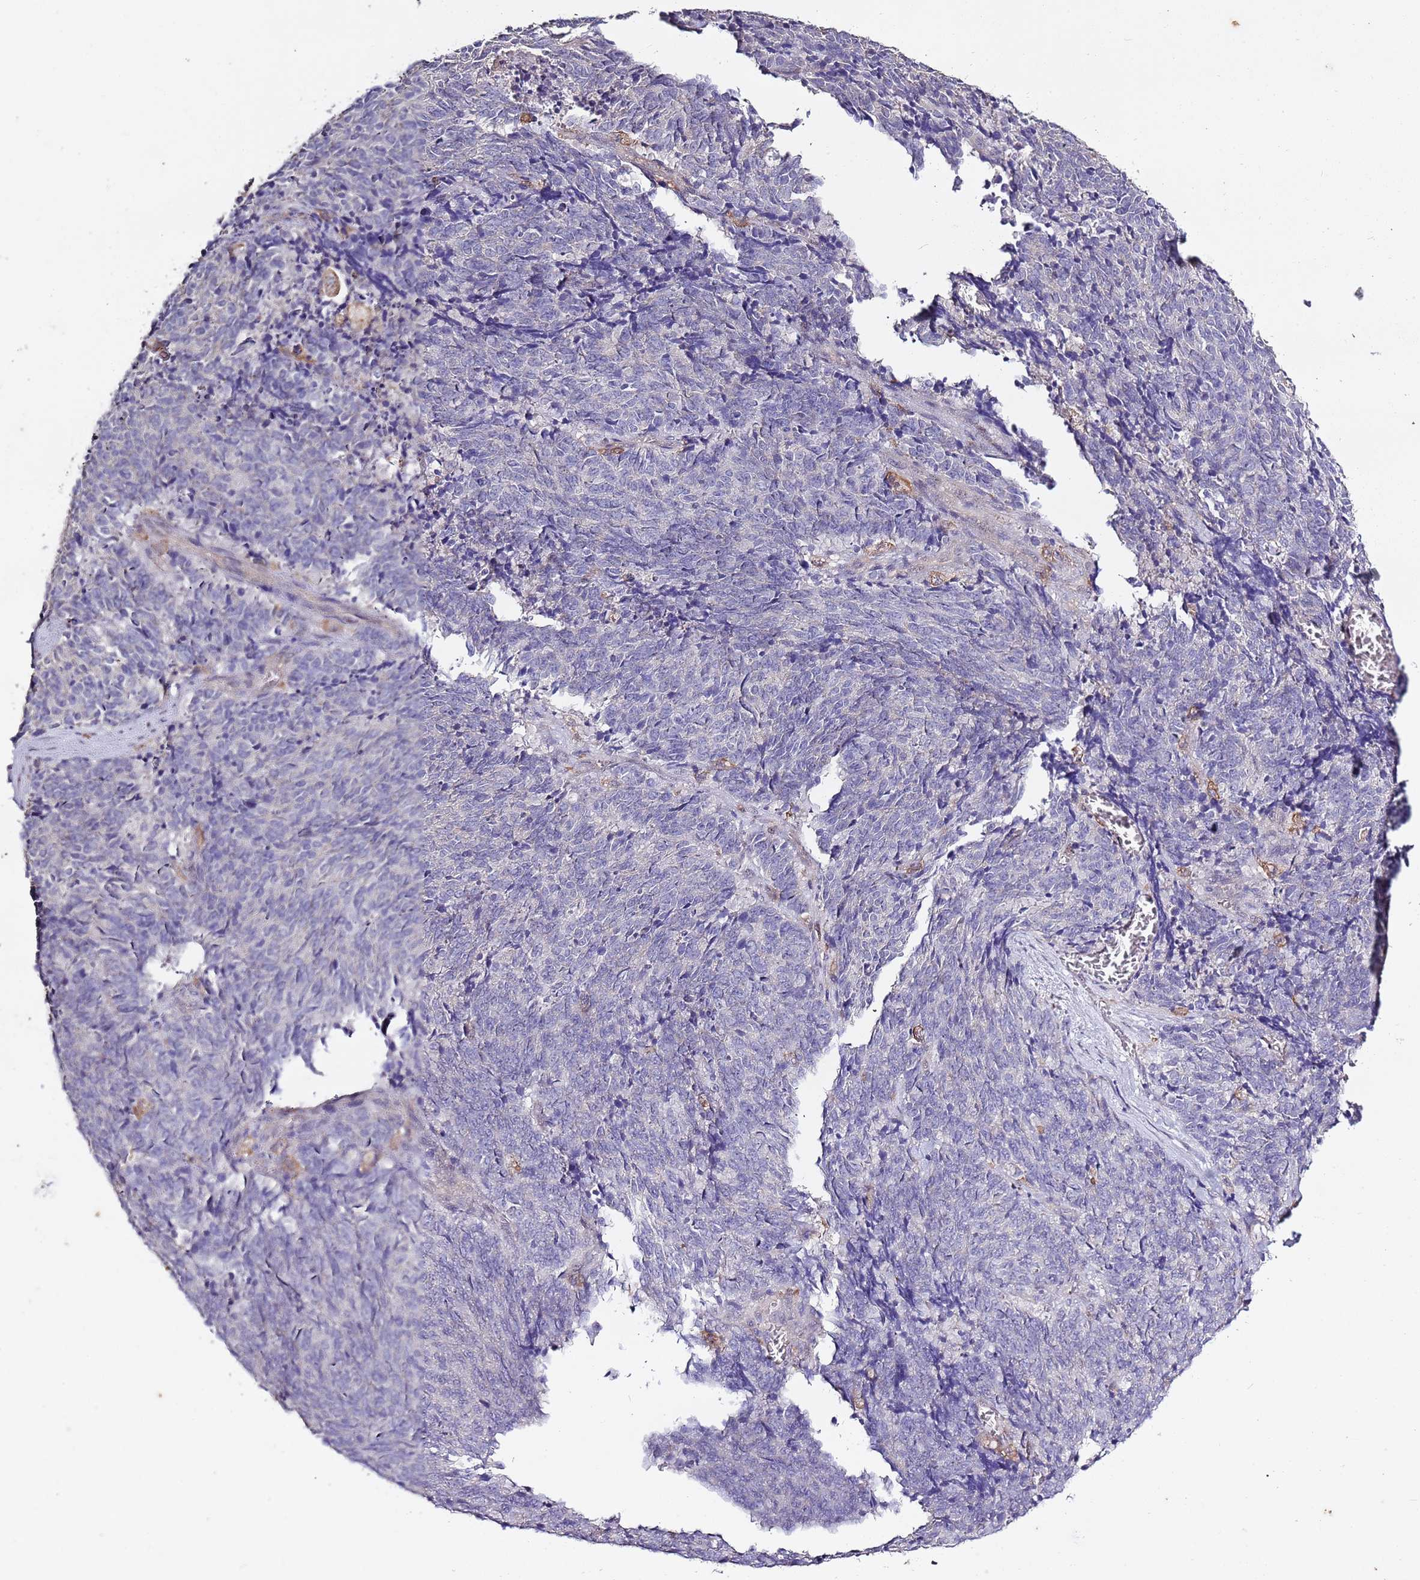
{"staining": {"intensity": "negative", "quantity": "none", "location": "none"}, "tissue": "cervical cancer", "cell_type": "Tumor cells", "image_type": "cancer", "snomed": [{"axis": "morphology", "description": "Squamous cell carcinoma, NOS"}, {"axis": "topography", "description": "Cervix"}], "caption": "IHC of human cervical squamous cell carcinoma displays no expression in tumor cells.", "gene": "CAPN9", "patient": {"sex": "female", "age": 29}}